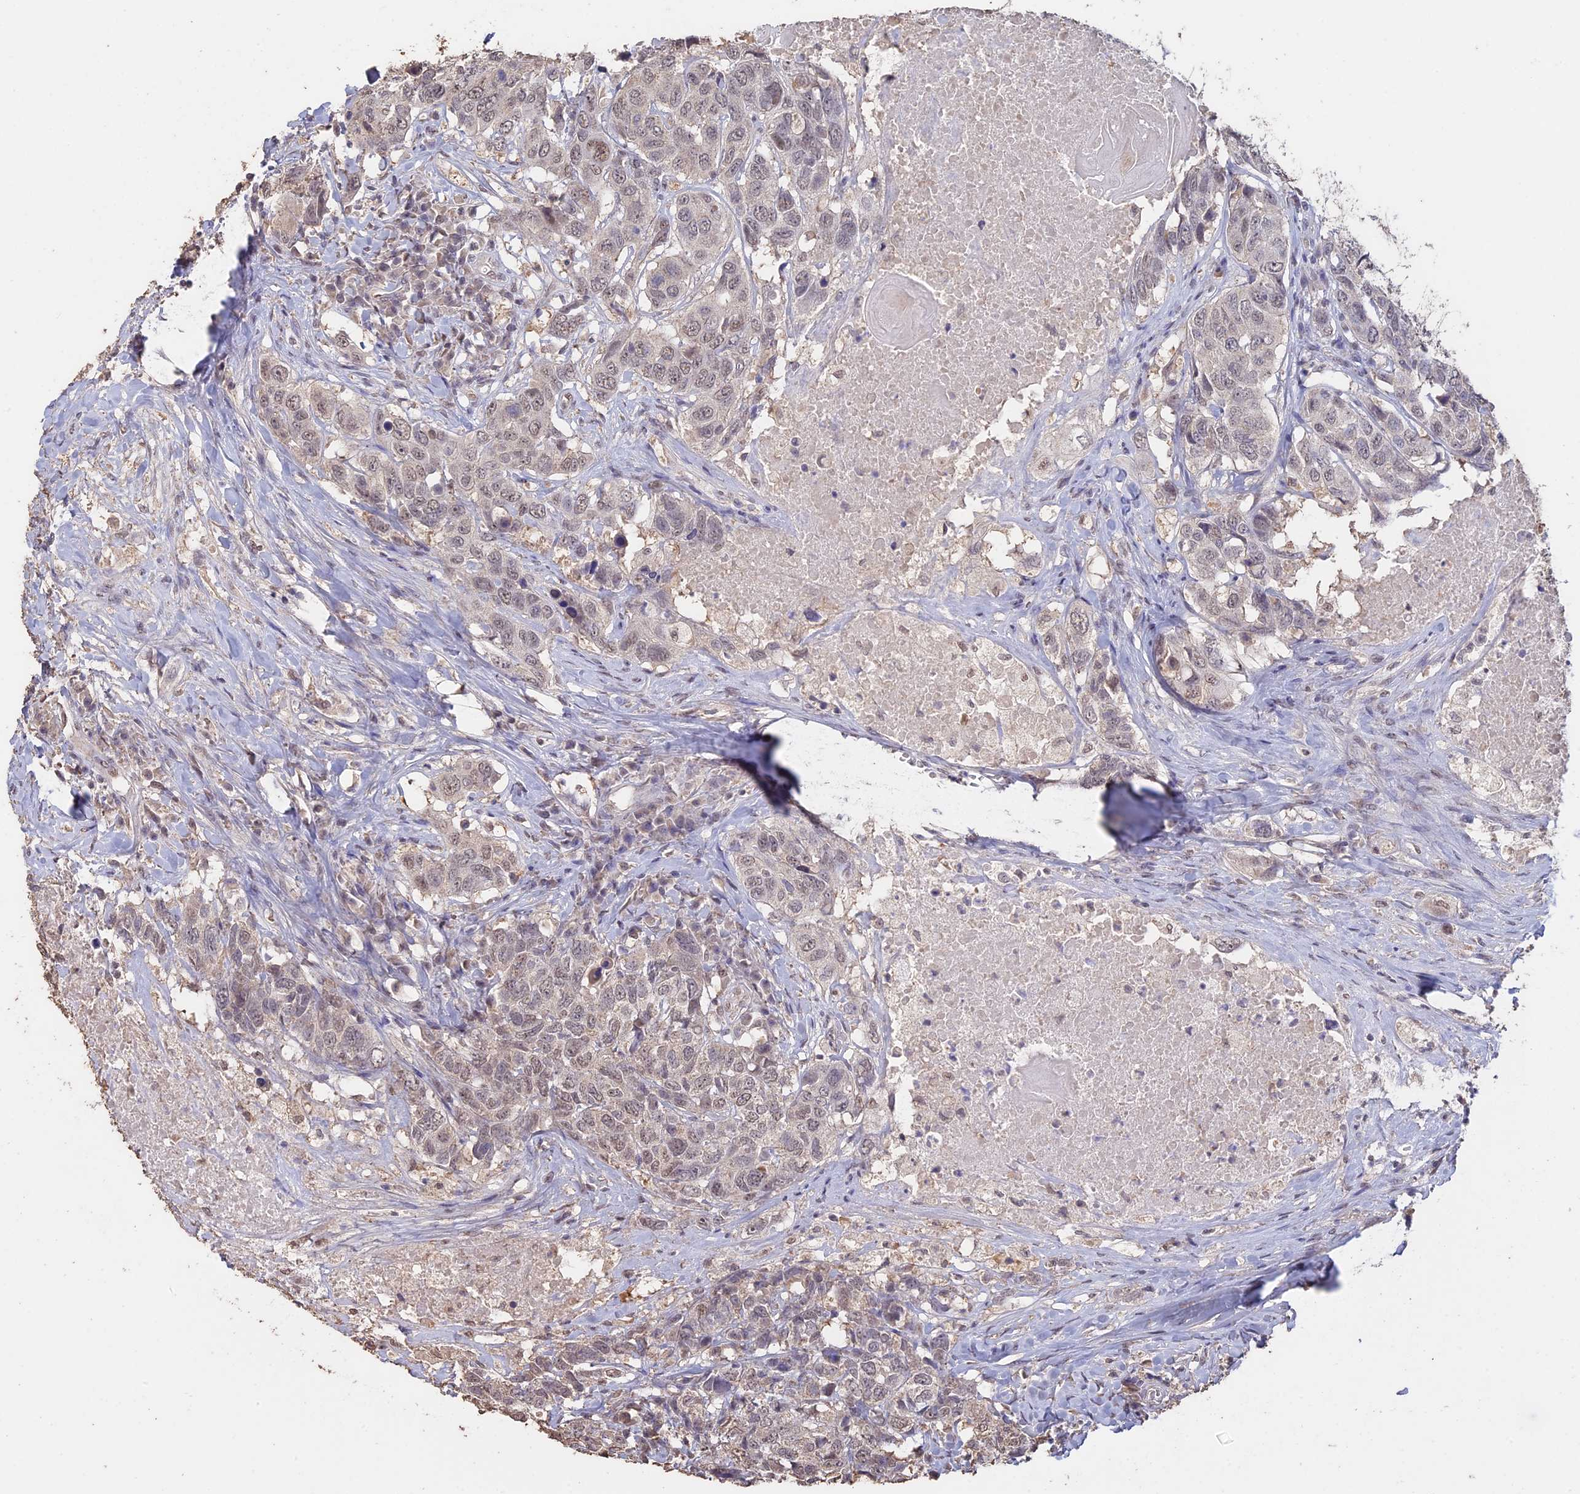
{"staining": {"intensity": "weak", "quantity": ">75%", "location": "nuclear"}, "tissue": "head and neck cancer", "cell_type": "Tumor cells", "image_type": "cancer", "snomed": [{"axis": "morphology", "description": "Squamous cell carcinoma, NOS"}, {"axis": "topography", "description": "Head-Neck"}], "caption": "DAB immunohistochemical staining of head and neck cancer (squamous cell carcinoma) displays weak nuclear protein staining in about >75% of tumor cells. The staining was performed using DAB to visualize the protein expression in brown, while the nuclei were stained in blue with hematoxylin (Magnification: 20x).", "gene": "PSMC6", "patient": {"sex": "male", "age": 66}}